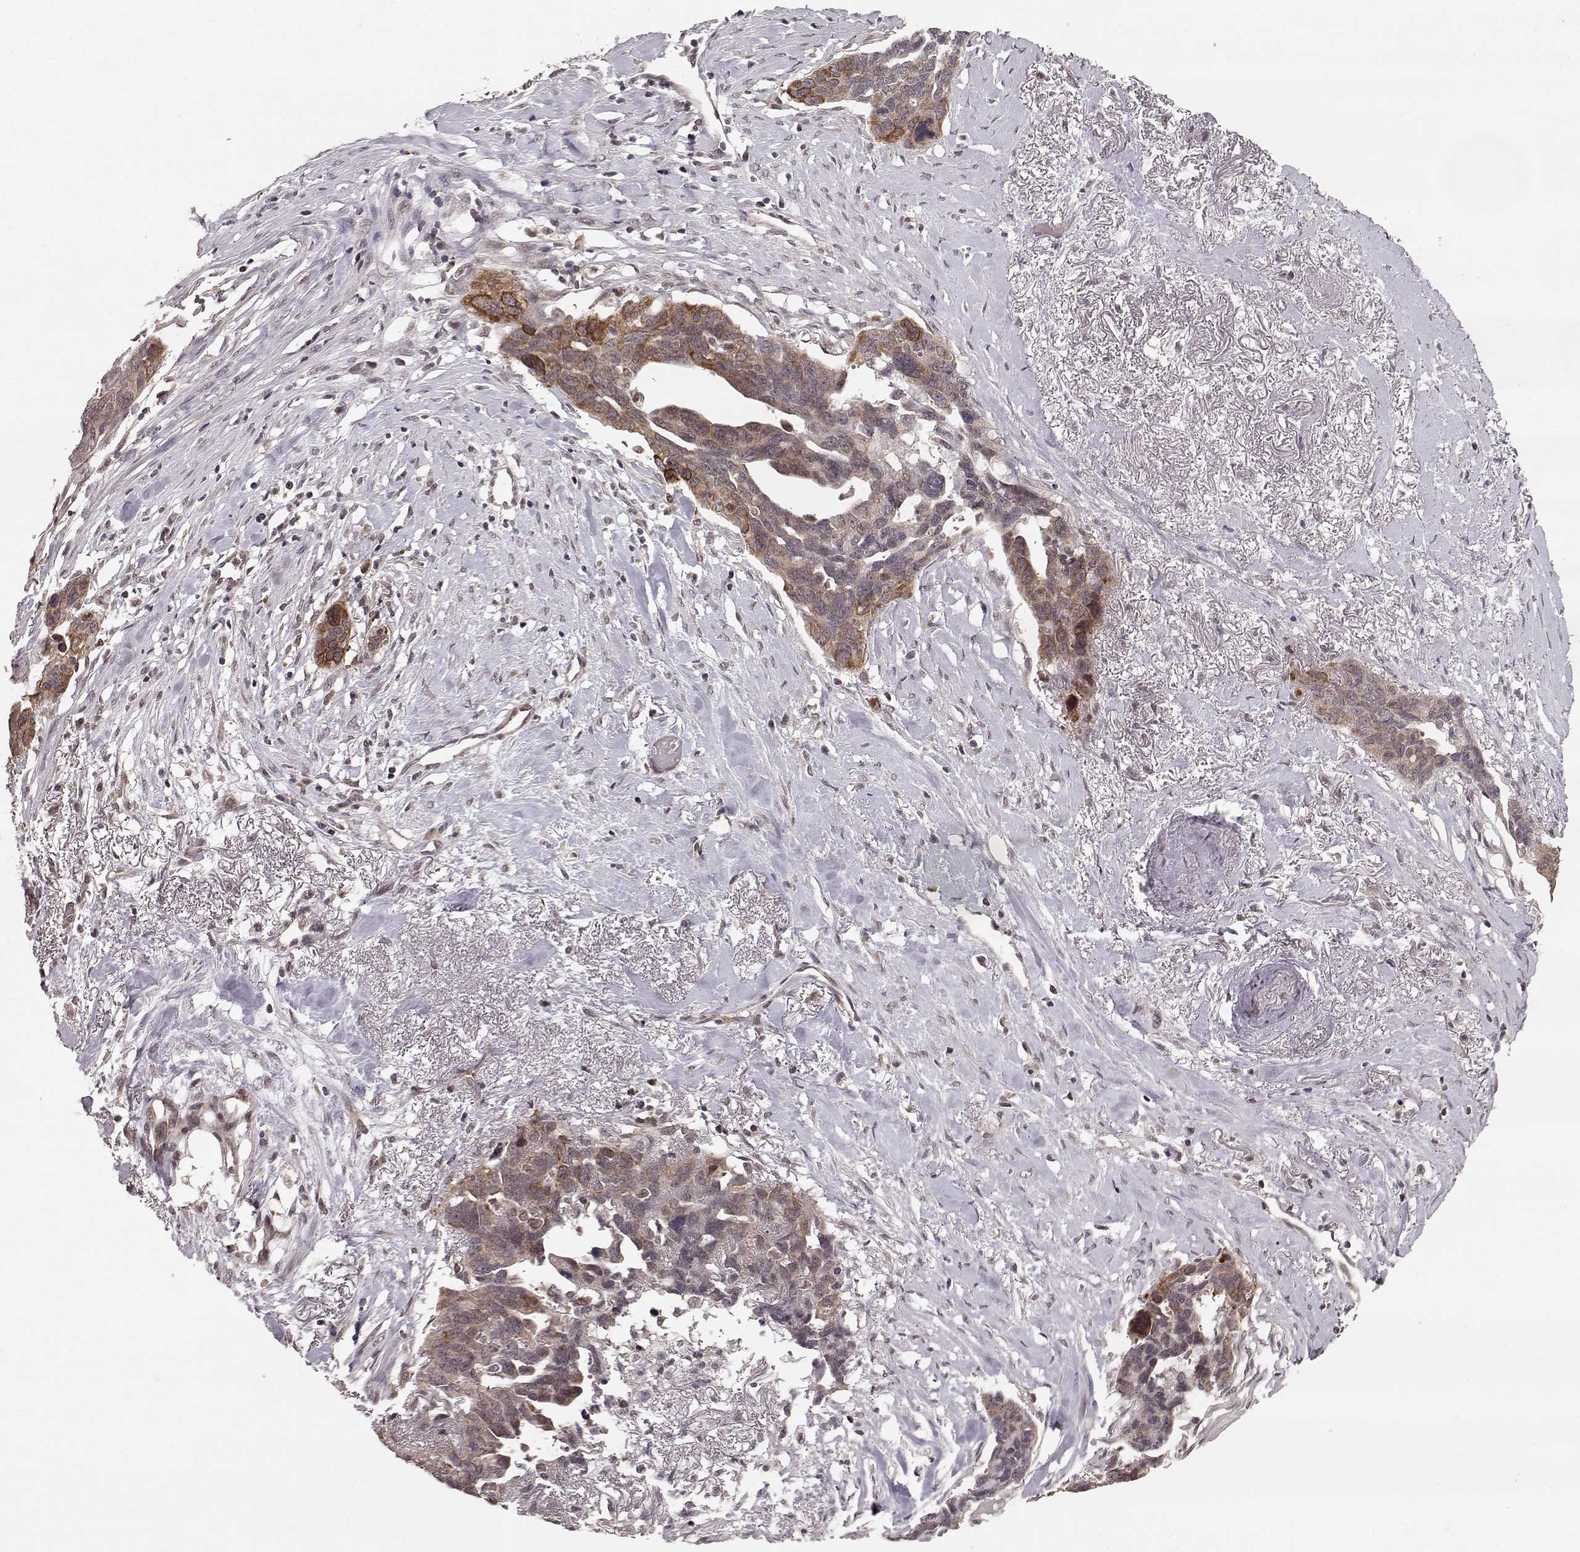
{"staining": {"intensity": "moderate", "quantity": ">75%", "location": "cytoplasmic/membranous"}, "tissue": "ovarian cancer", "cell_type": "Tumor cells", "image_type": "cancer", "snomed": [{"axis": "morphology", "description": "Cystadenocarcinoma, serous, NOS"}, {"axis": "topography", "description": "Ovary"}], "caption": "Ovarian cancer (serous cystadenocarcinoma) stained with DAB (3,3'-diaminobenzidine) immunohistochemistry (IHC) shows medium levels of moderate cytoplasmic/membranous positivity in about >75% of tumor cells. Nuclei are stained in blue.", "gene": "ELOVL5", "patient": {"sex": "female", "age": 69}}